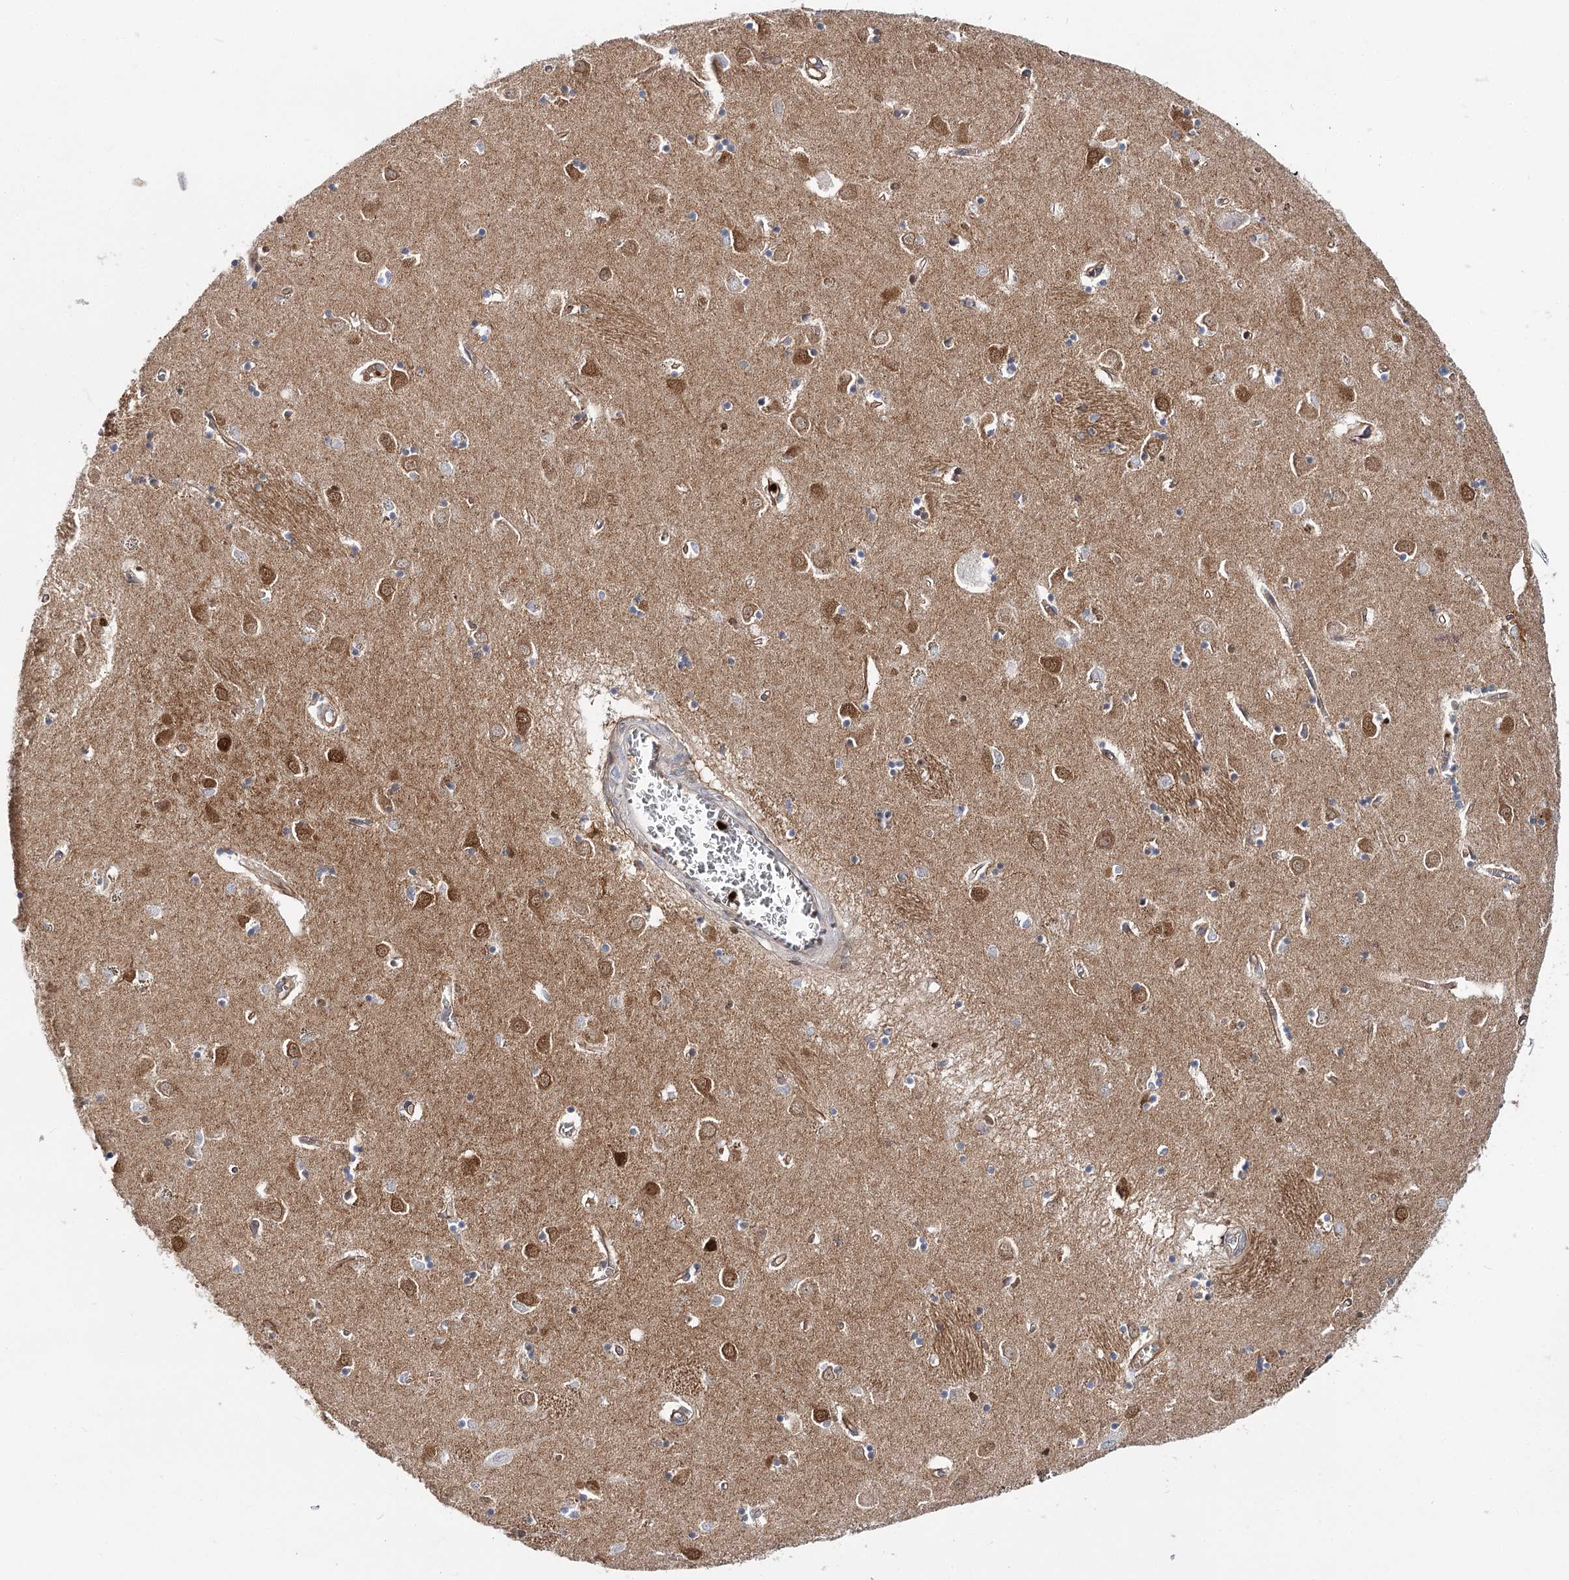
{"staining": {"intensity": "negative", "quantity": "none", "location": "none"}, "tissue": "caudate", "cell_type": "Glial cells", "image_type": "normal", "snomed": [{"axis": "morphology", "description": "Normal tissue, NOS"}, {"axis": "topography", "description": "Lateral ventricle wall"}], "caption": "An image of caudate stained for a protein reveals no brown staining in glial cells. Nuclei are stained in blue.", "gene": "C11orf52", "patient": {"sex": "male", "age": 70}}